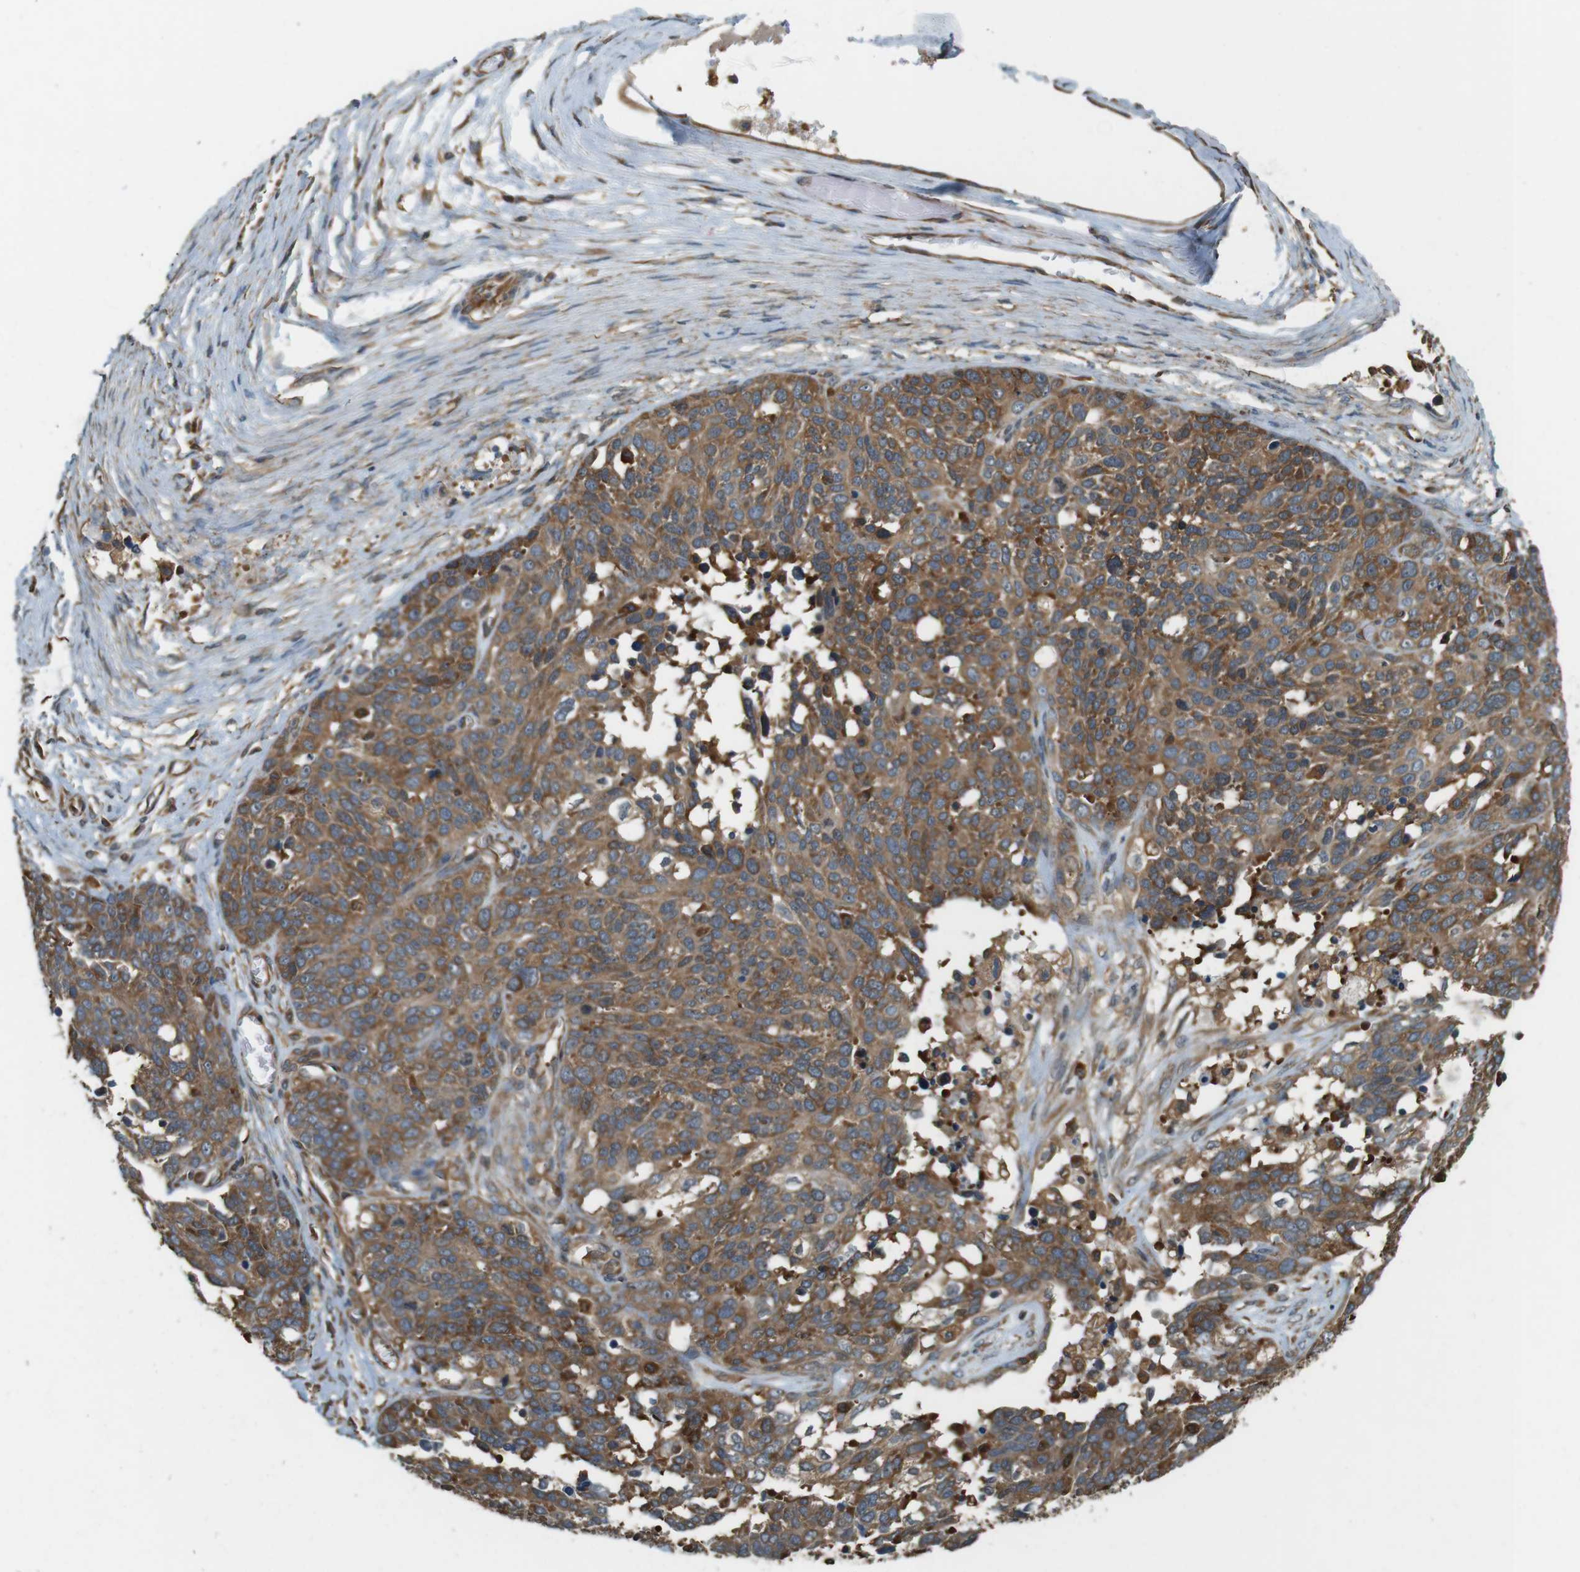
{"staining": {"intensity": "moderate", "quantity": ">75%", "location": "cytoplasmic/membranous"}, "tissue": "ovarian cancer", "cell_type": "Tumor cells", "image_type": "cancer", "snomed": [{"axis": "morphology", "description": "Cystadenocarcinoma, serous, NOS"}, {"axis": "topography", "description": "Ovary"}], "caption": "The photomicrograph demonstrates a brown stain indicating the presence of a protein in the cytoplasmic/membranous of tumor cells in ovarian cancer. (DAB (3,3'-diaminobenzidine) IHC with brightfield microscopy, high magnification).", "gene": "PA2G4", "patient": {"sex": "female", "age": 44}}